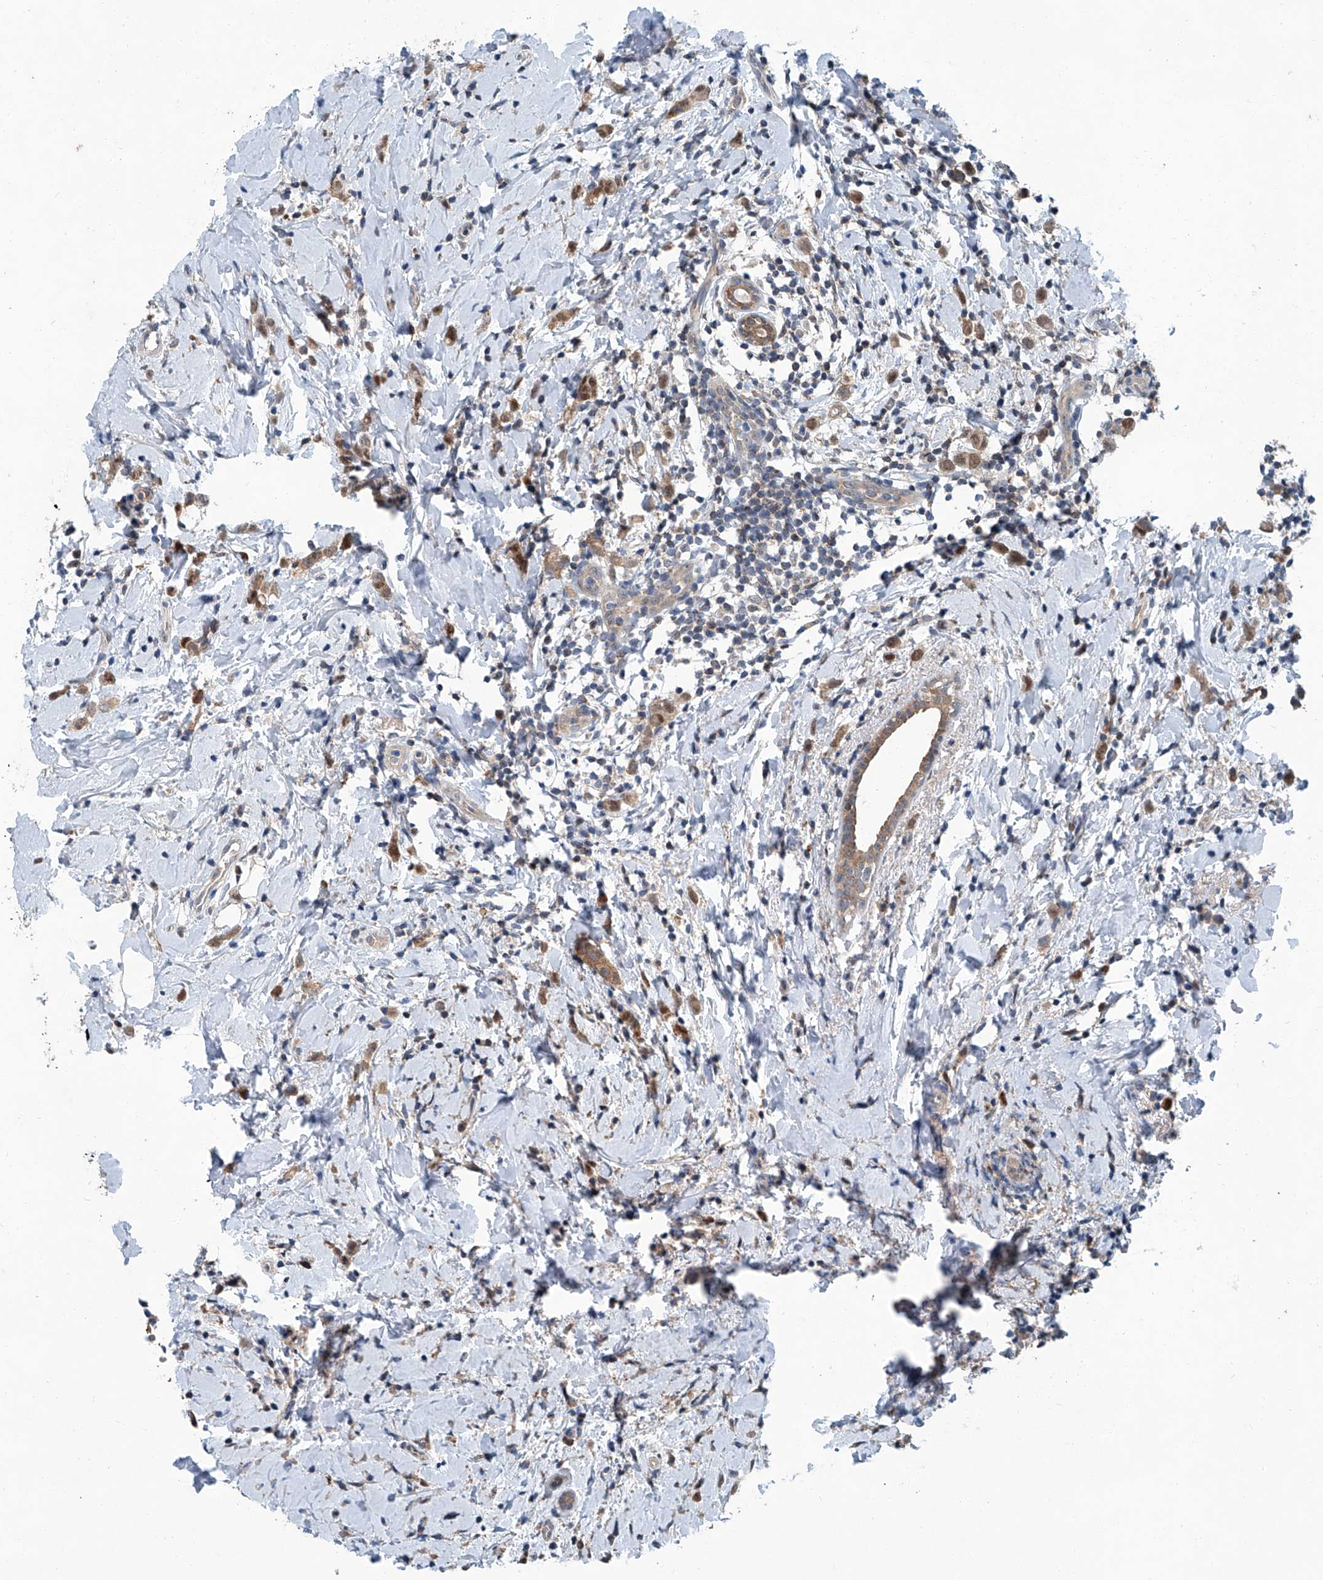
{"staining": {"intensity": "moderate", "quantity": ">75%", "location": "cytoplasmic/membranous"}, "tissue": "breast cancer", "cell_type": "Tumor cells", "image_type": "cancer", "snomed": [{"axis": "morphology", "description": "Lobular carcinoma"}, {"axis": "topography", "description": "Breast"}], "caption": "Breast cancer stained for a protein (brown) exhibits moderate cytoplasmic/membranous positive expression in approximately >75% of tumor cells.", "gene": "CLK1", "patient": {"sex": "female", "age": 47}}